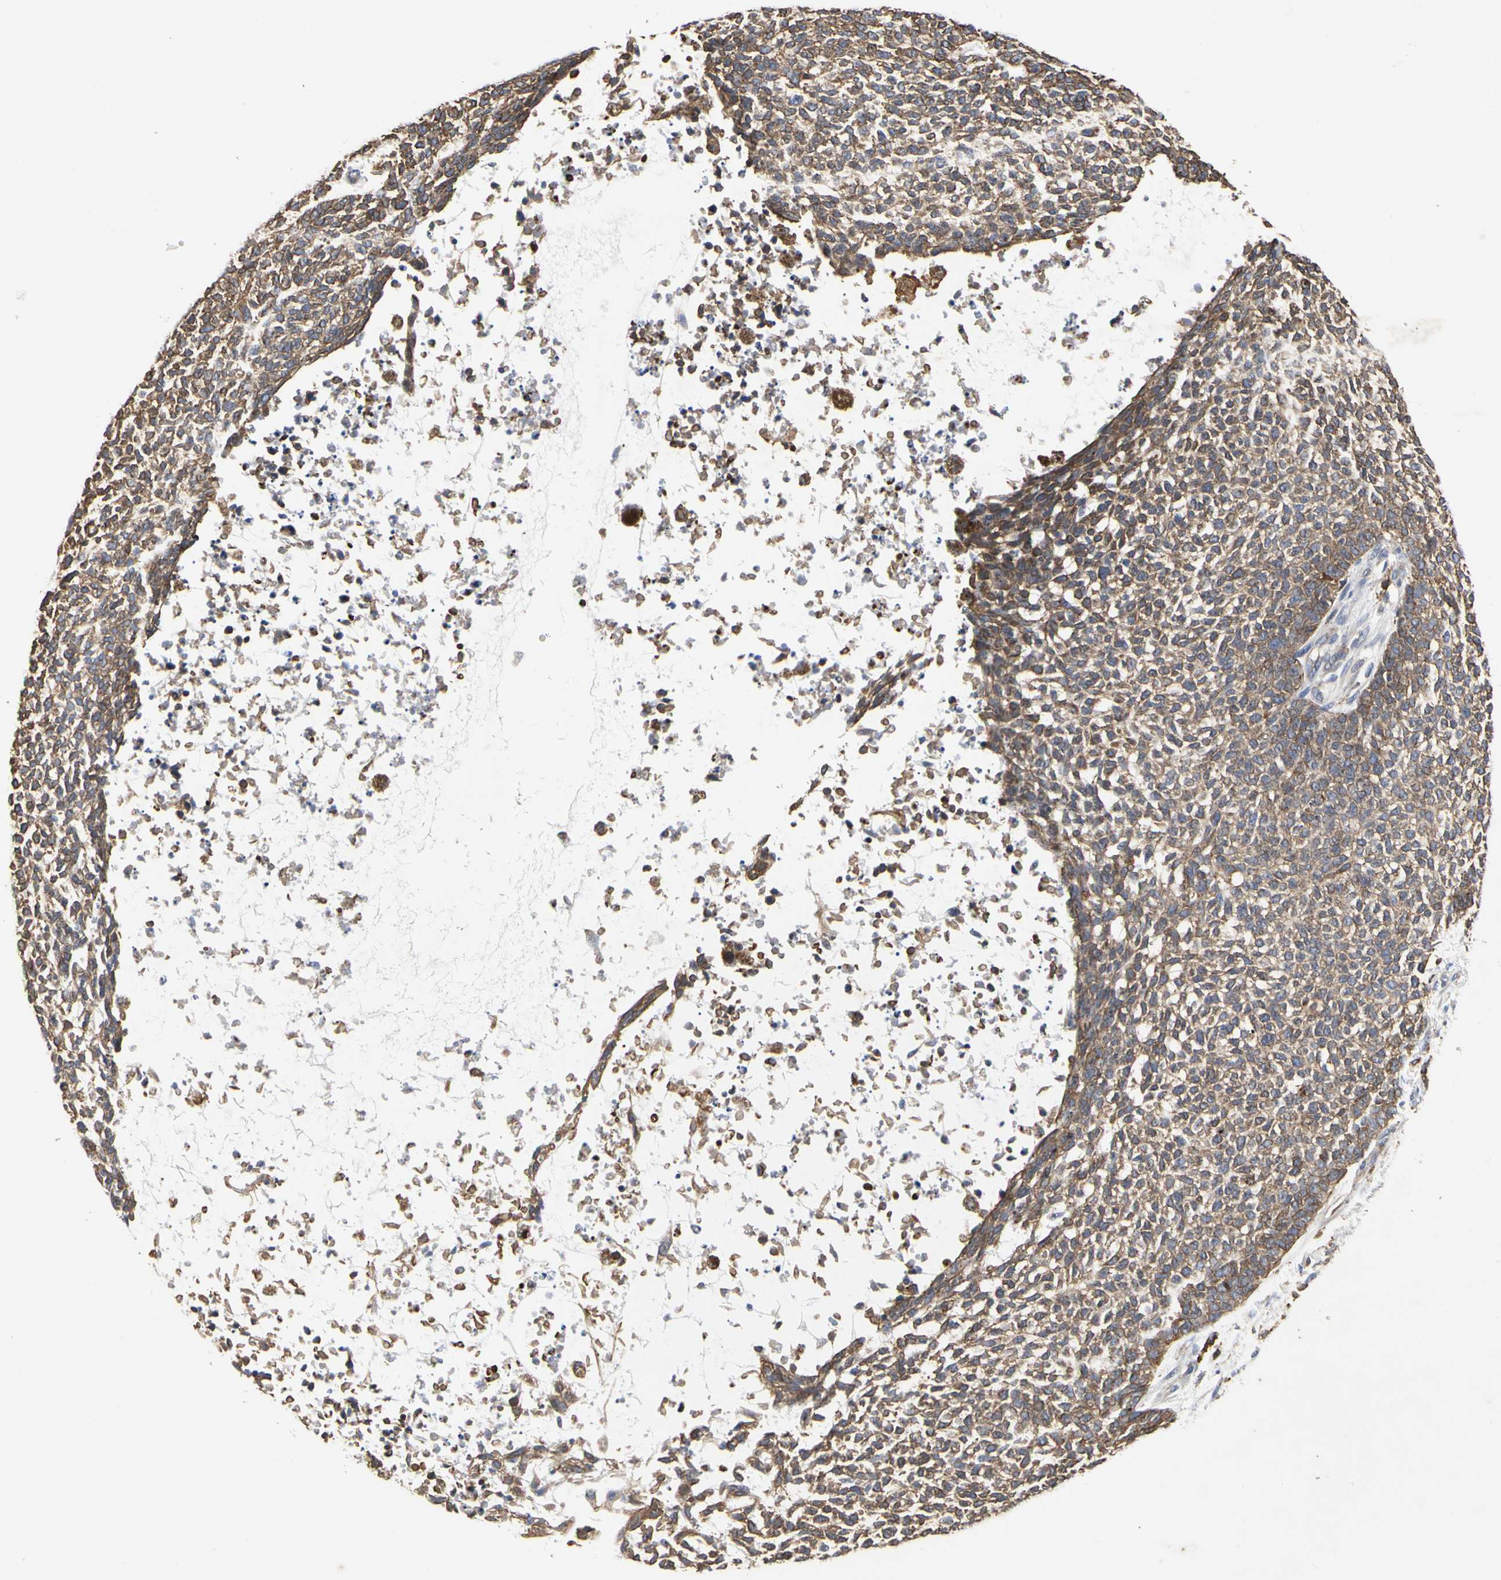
{"staining": {"intensity": "moderate", "quantity": ">75%", "location": "cytoplasmic/membranous"}, "tissue": "skin cancer", "cell_type": "Tumor cells", "image_type": "cancer", "snomed": [{"axis": "morphology", "description": "Basal cell carcinoma"}, {"axis": "topography", "description": "Skin"}], "caption": "Moderate cytoplasmic/membranous expression is identified in approximately >75% of tumor cells in skin cancer (basal cell carcinoma). (IHC, brightfield microscopy, high magnification).", "gene": "NAPG", "patient": {"sex": "female", "age": 84}}